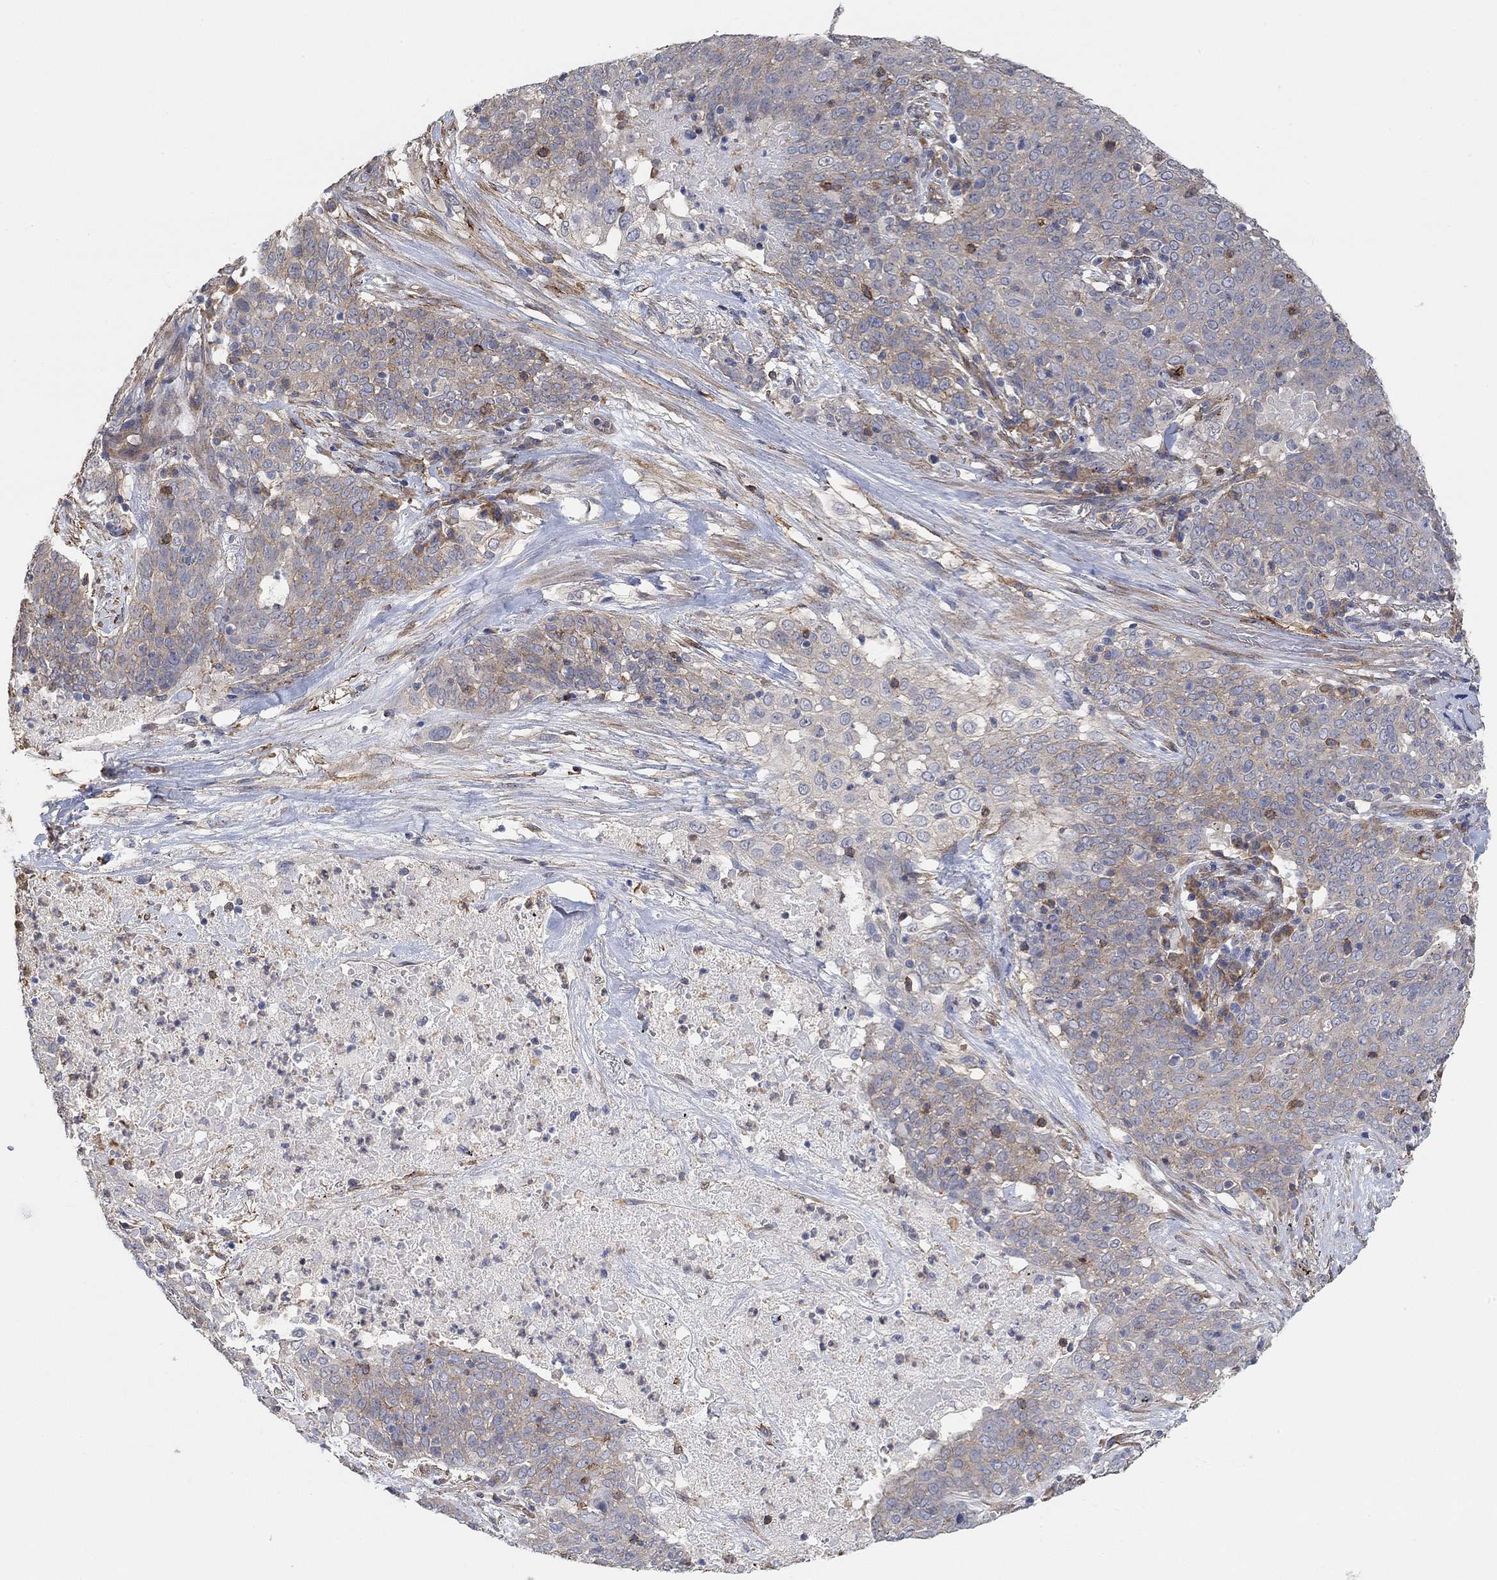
{"staining": {"intensity": "weak", "quantity": "25%-75%", "location": "cytoplasmic/membranous"}, "tissue": "lung cancer", "cell_type": "Tumor cells", "image_type": "cancer", "snomed": [{"axis": "morphology", "description": "Squamous cell carcinoma, NOS"}, {"axis": "topography", "description": "Lung"}], "caption": "Human squamous cell carcinoma (lung) stained with a protein marker reveals weak staining in tumor cells.", "gene": "SYT16", "patient": {"sex": "male", "age": 82}}